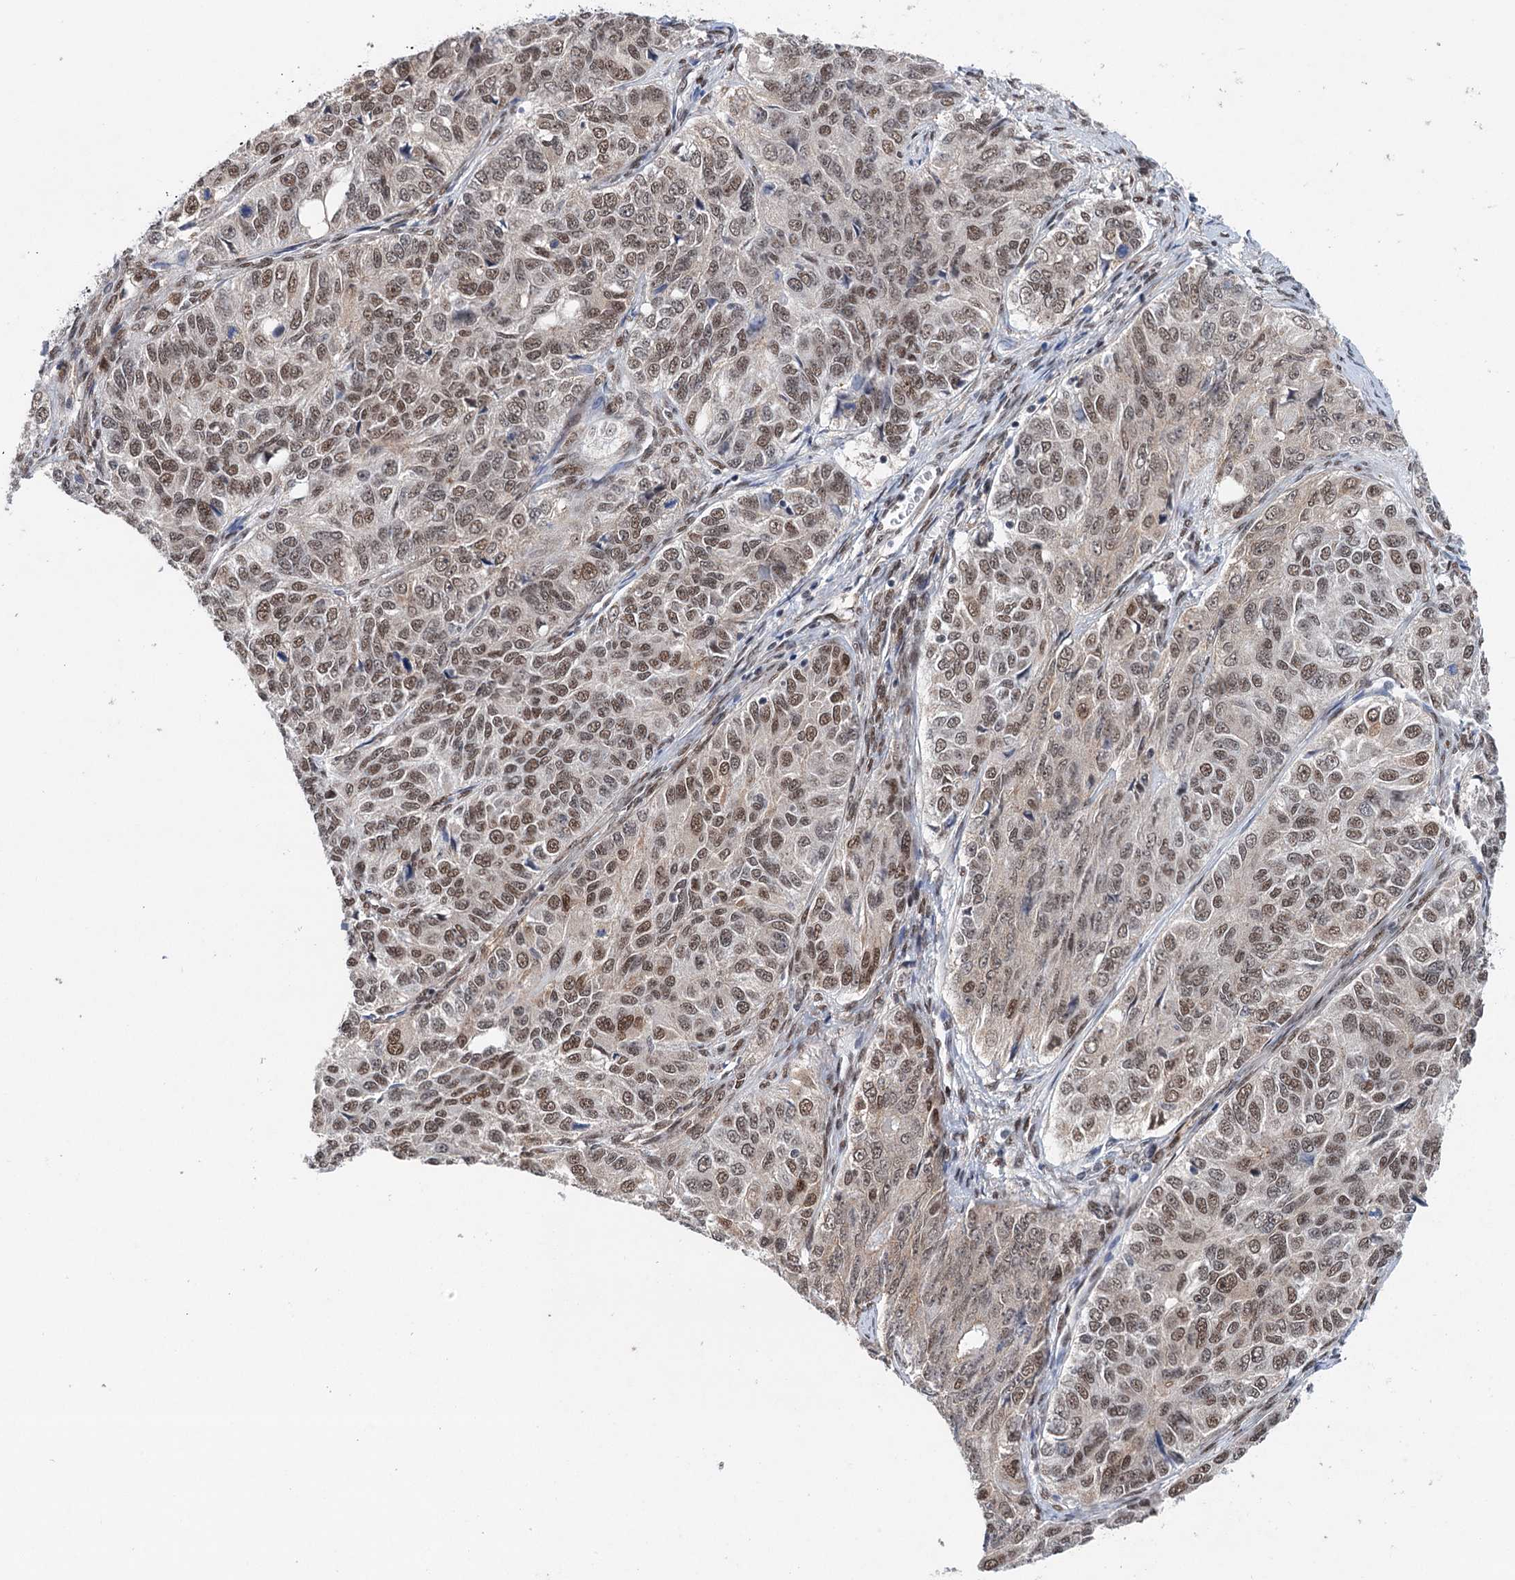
{"staining": {"intensity": "moderate", "quantity": ">75%", "location": "nuclear"}, "tissue": "ovarian cancer", "cell_type": "Tumor cells", "image_type": "cancer", "snomed": [{"axis": "morphology", "description": "Carcinoma, endometroid"}, {"axis": "topography", "description": "Ovary"}], "caption": "The histopathology image demonstrates staining of endometroid carcinoma (ovarian), revealing moderate nuclear protein positivity (brown color) within tumor cells.", "gene": "FAM53A", "patient": {"sex": "female", "age": 51}}